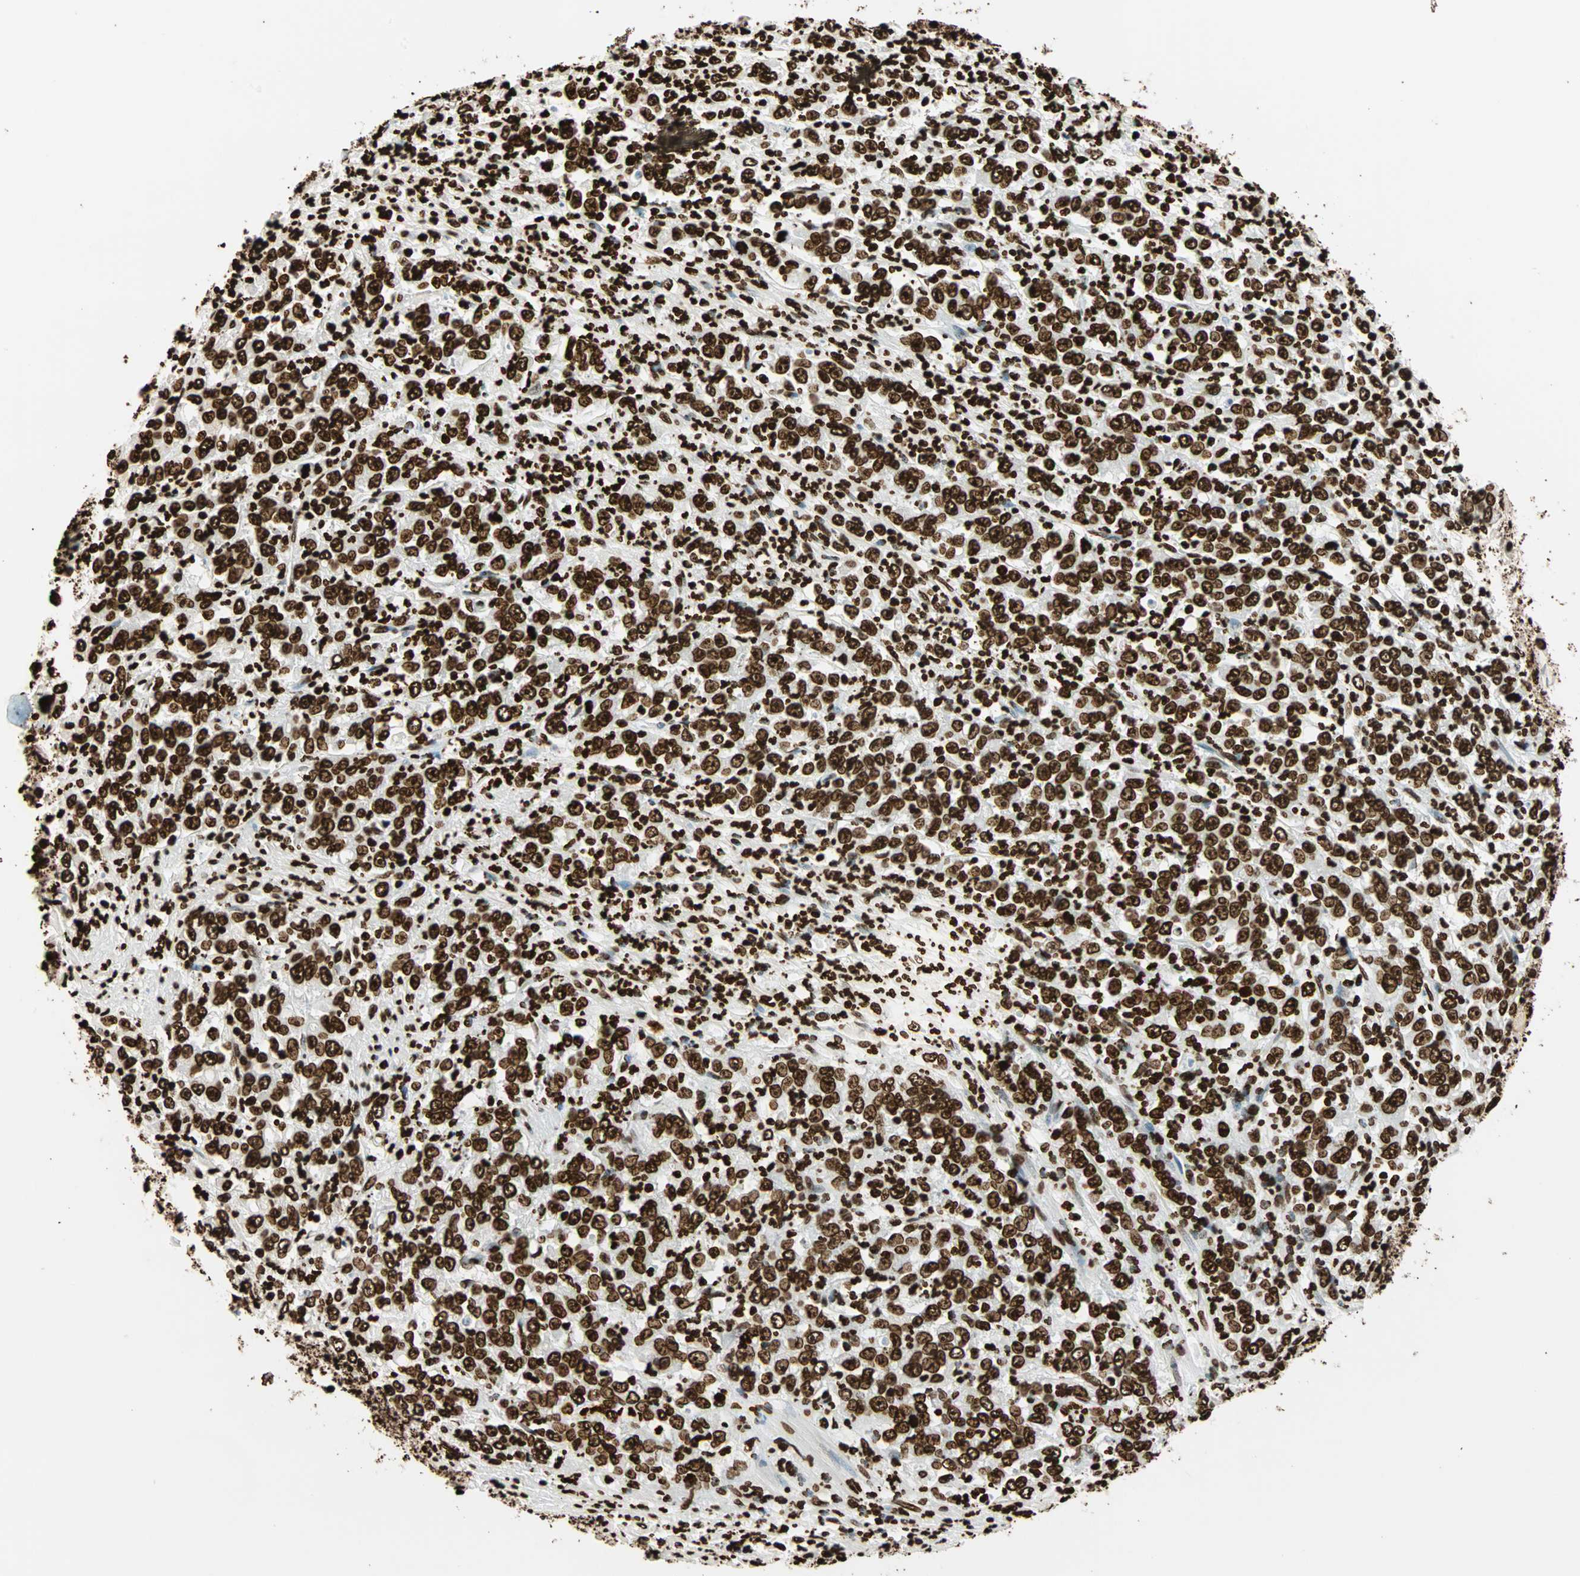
{"staining": {"intensity": "strong", "quantity": ">75%", "location": "nuclear"}, "tissue": "stomach cancer", "cell_type": "Tumor cells", "image_type": "cancer", "snomed": [{"axis": "morphology", "description": "Adenocarcinoma, NOS"}, {"axis": "topography", "description": "Stomach, lower"}], "caption": "Protein staining of adenocarcinoma (stomach) tissue exhibits strong nuclear expression in approximately >75% of tumor cells.", "gene": "GLI2", "patient": {"sex": "female", "age": 71}}